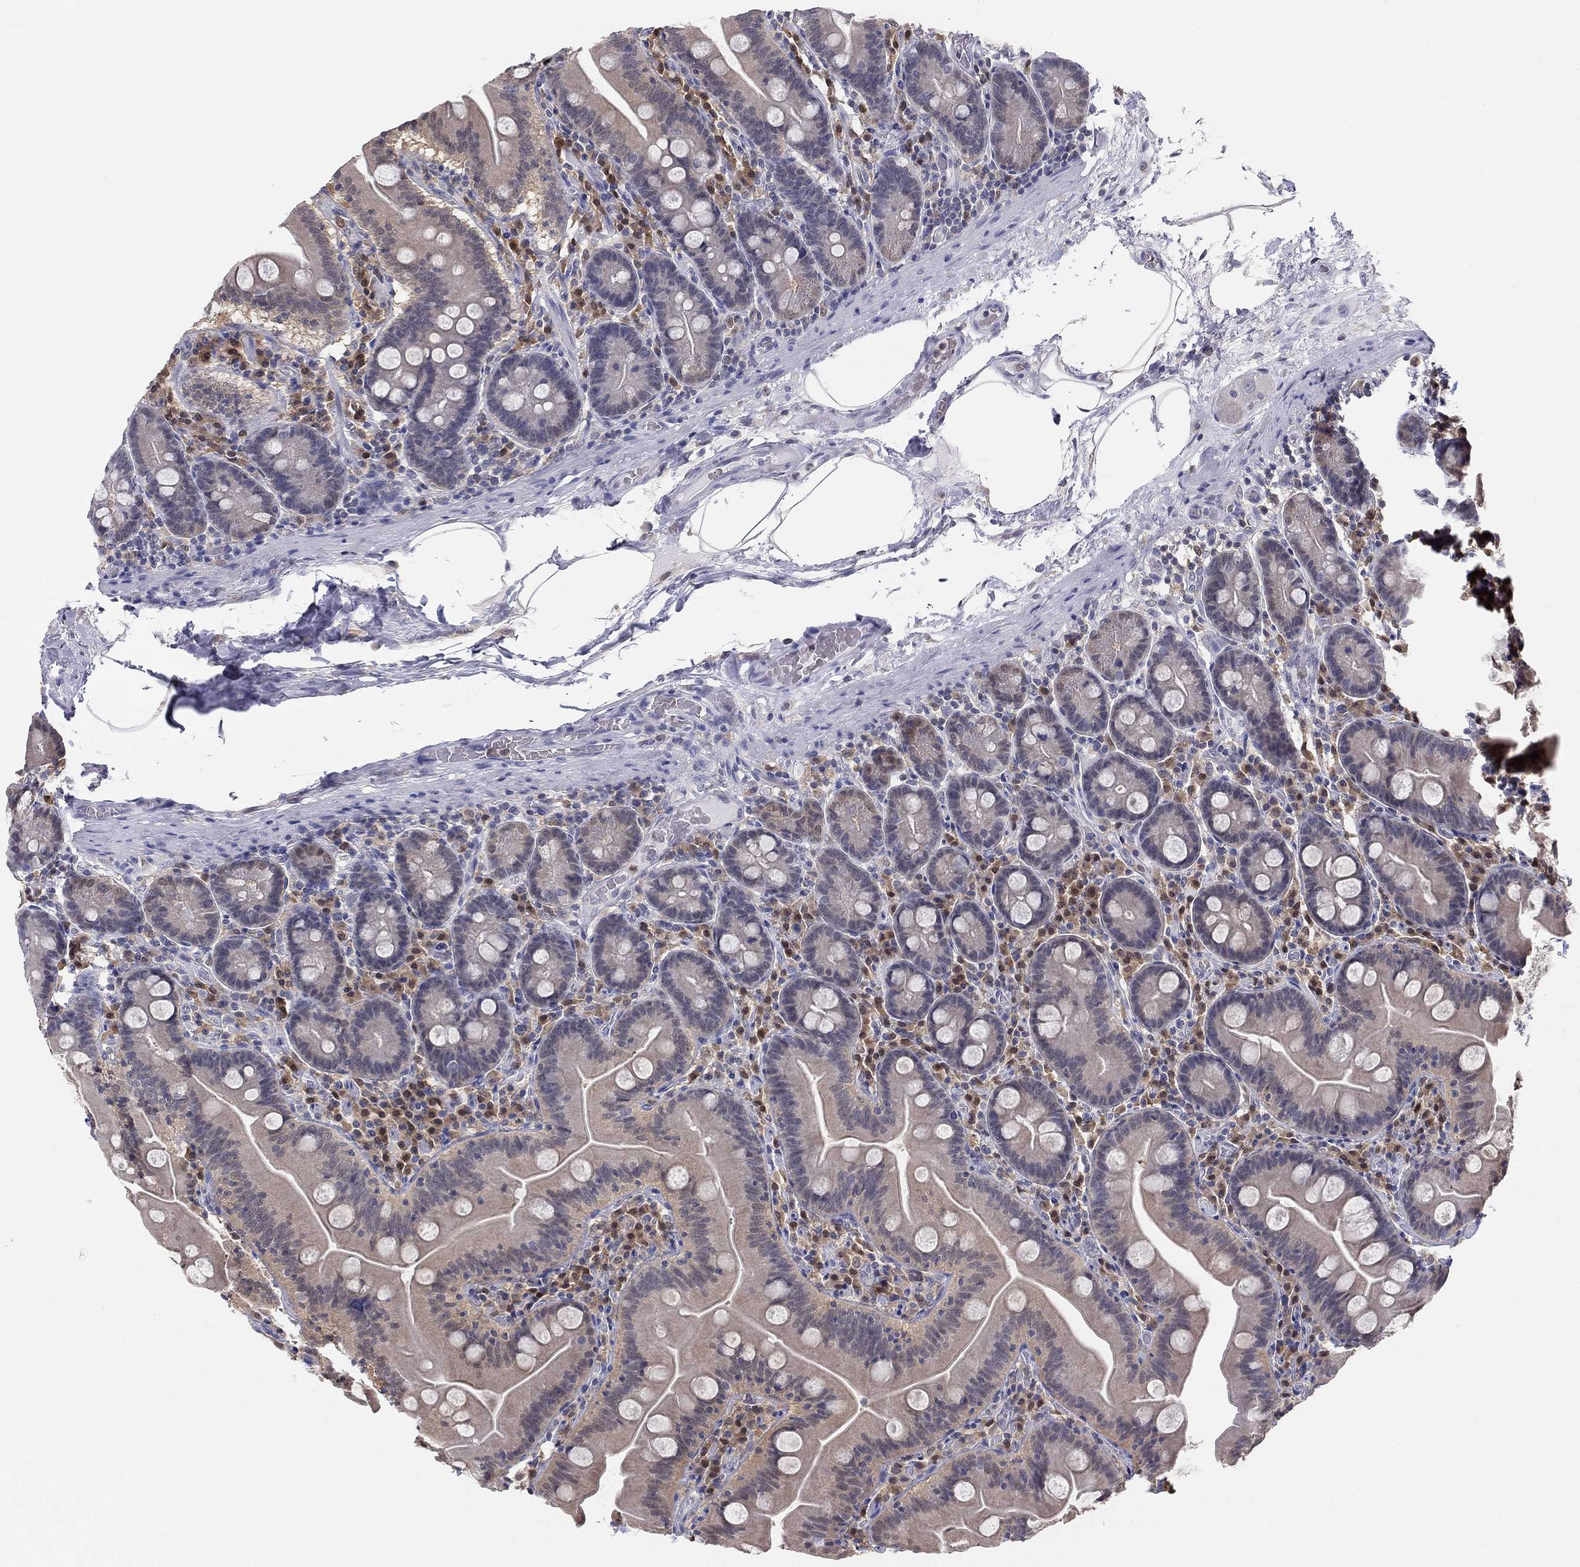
{"staining": {"intensity": "negative", "quantity": "none", "location": "none"}, "tissue": "small intestine", "cell_type": "Glandular cells", "image_type": "normal", "snomed": [{"axis": "morphology", "description": "Normal tissue, NOS"}, {"axis": "topography", "description": "Small intestine"}], "caption": "Immunohistochemistry (IHC) histopathology image of benign small intestine stained for a protein (brown), which reveals no positivity in glandular cells. Nuclei are stained in blue.", "gene": "PDXK", "patient": {"sex": "male", "age": 37}}